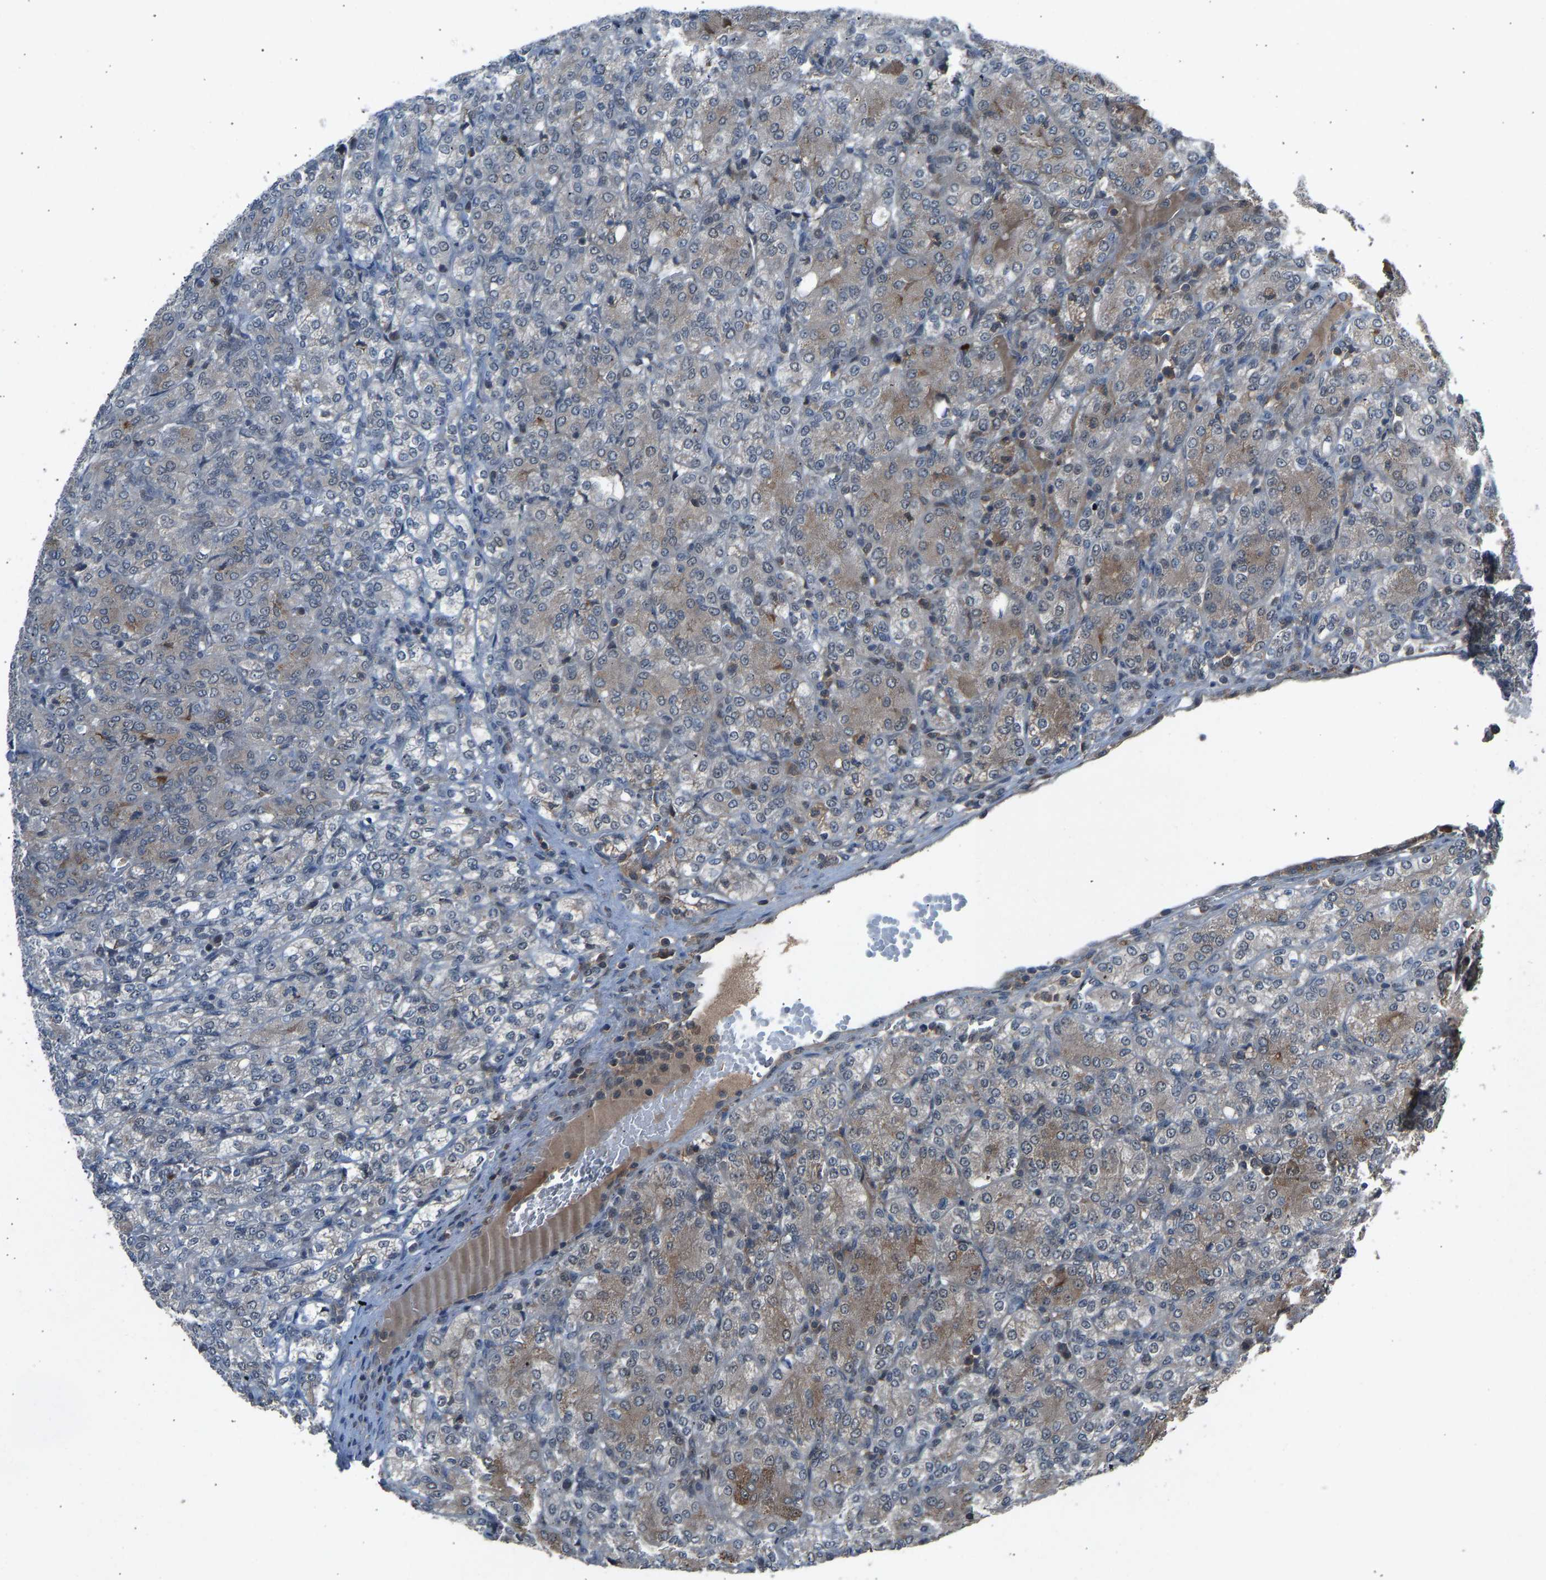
{"staining": {"intensity": "weak", "quantity": "25%-75%", "location": "cytoplasmic/membranous"}, "tissue": "renal cancer", "cell_type": "Tumor cells", "image_type": "cancer", "snomed": [{"axis": "morphology", "description": "Adenocarcinoma, NOS"}, {"axis": "topography", "description": "Kidney"}], "caption": "Renal adenocarcinoma stained with a brown dye exhibits weak cytoplasmic/membranous positive positivity in approximately 25%-75% of tumor cells.", "gene": "SLC43A1", "patient": {"sex": "male", "age": 77}}